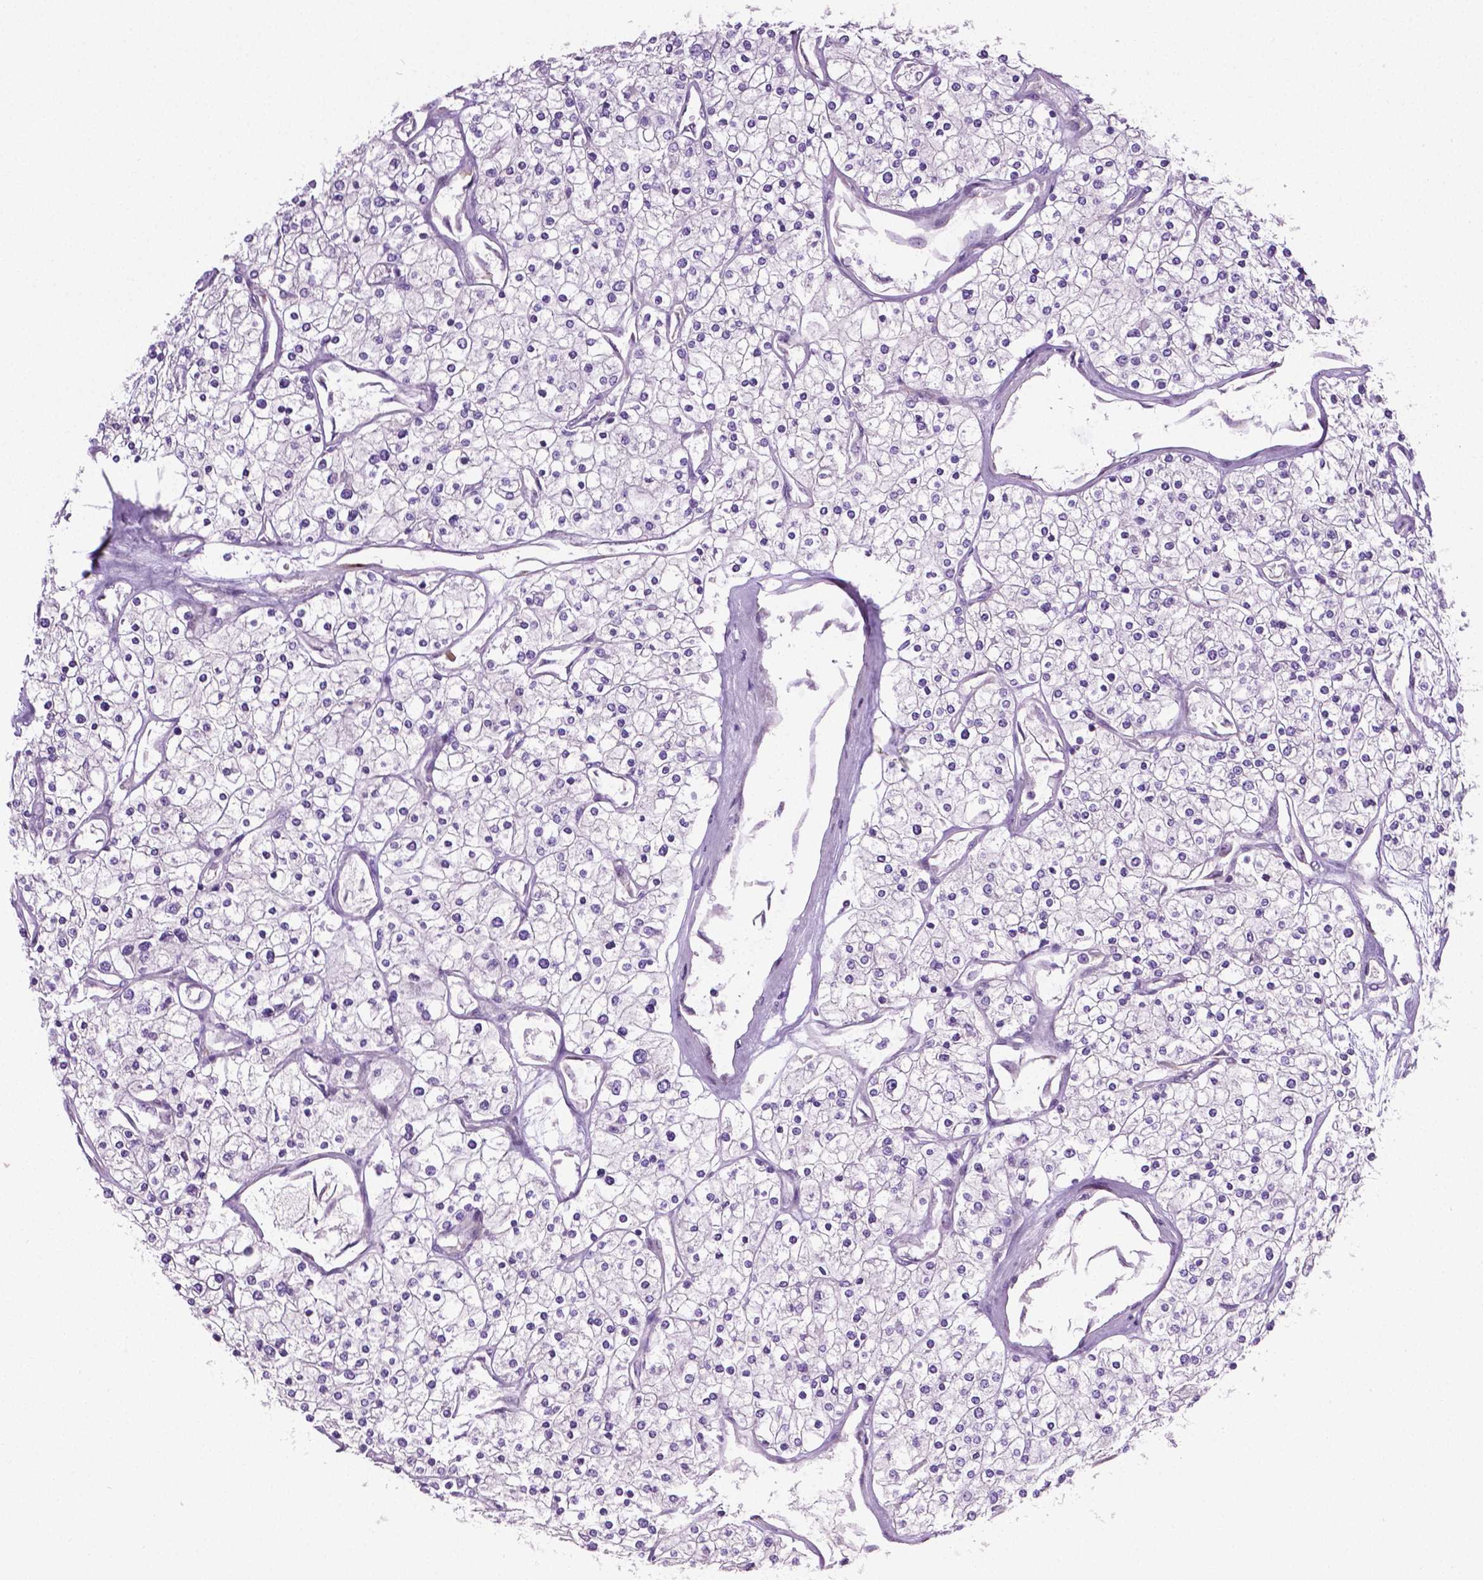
{"staining": {"intensity": "negative", "quantity": "none", "location": "none"}, "tissue": "renal cancer", "cell_type": "Tumor cells", "image_type": "cancer", "snomed": [{"axis": "morphology", "description": "Adenocarcinoma, NOS"}, {"axis": "topography", "description": "Kidney"}], "caption": "High magnification brightfield microscopy of adenocarcinoma (renal) stained with DAB (3,3'-diaminobenzidine) (brown) and counterstained with hematoxylin (blue): tumor cells show no significant staining.", "gene": "PTGER3", "patient": {"sex": "male", "age": 80}}